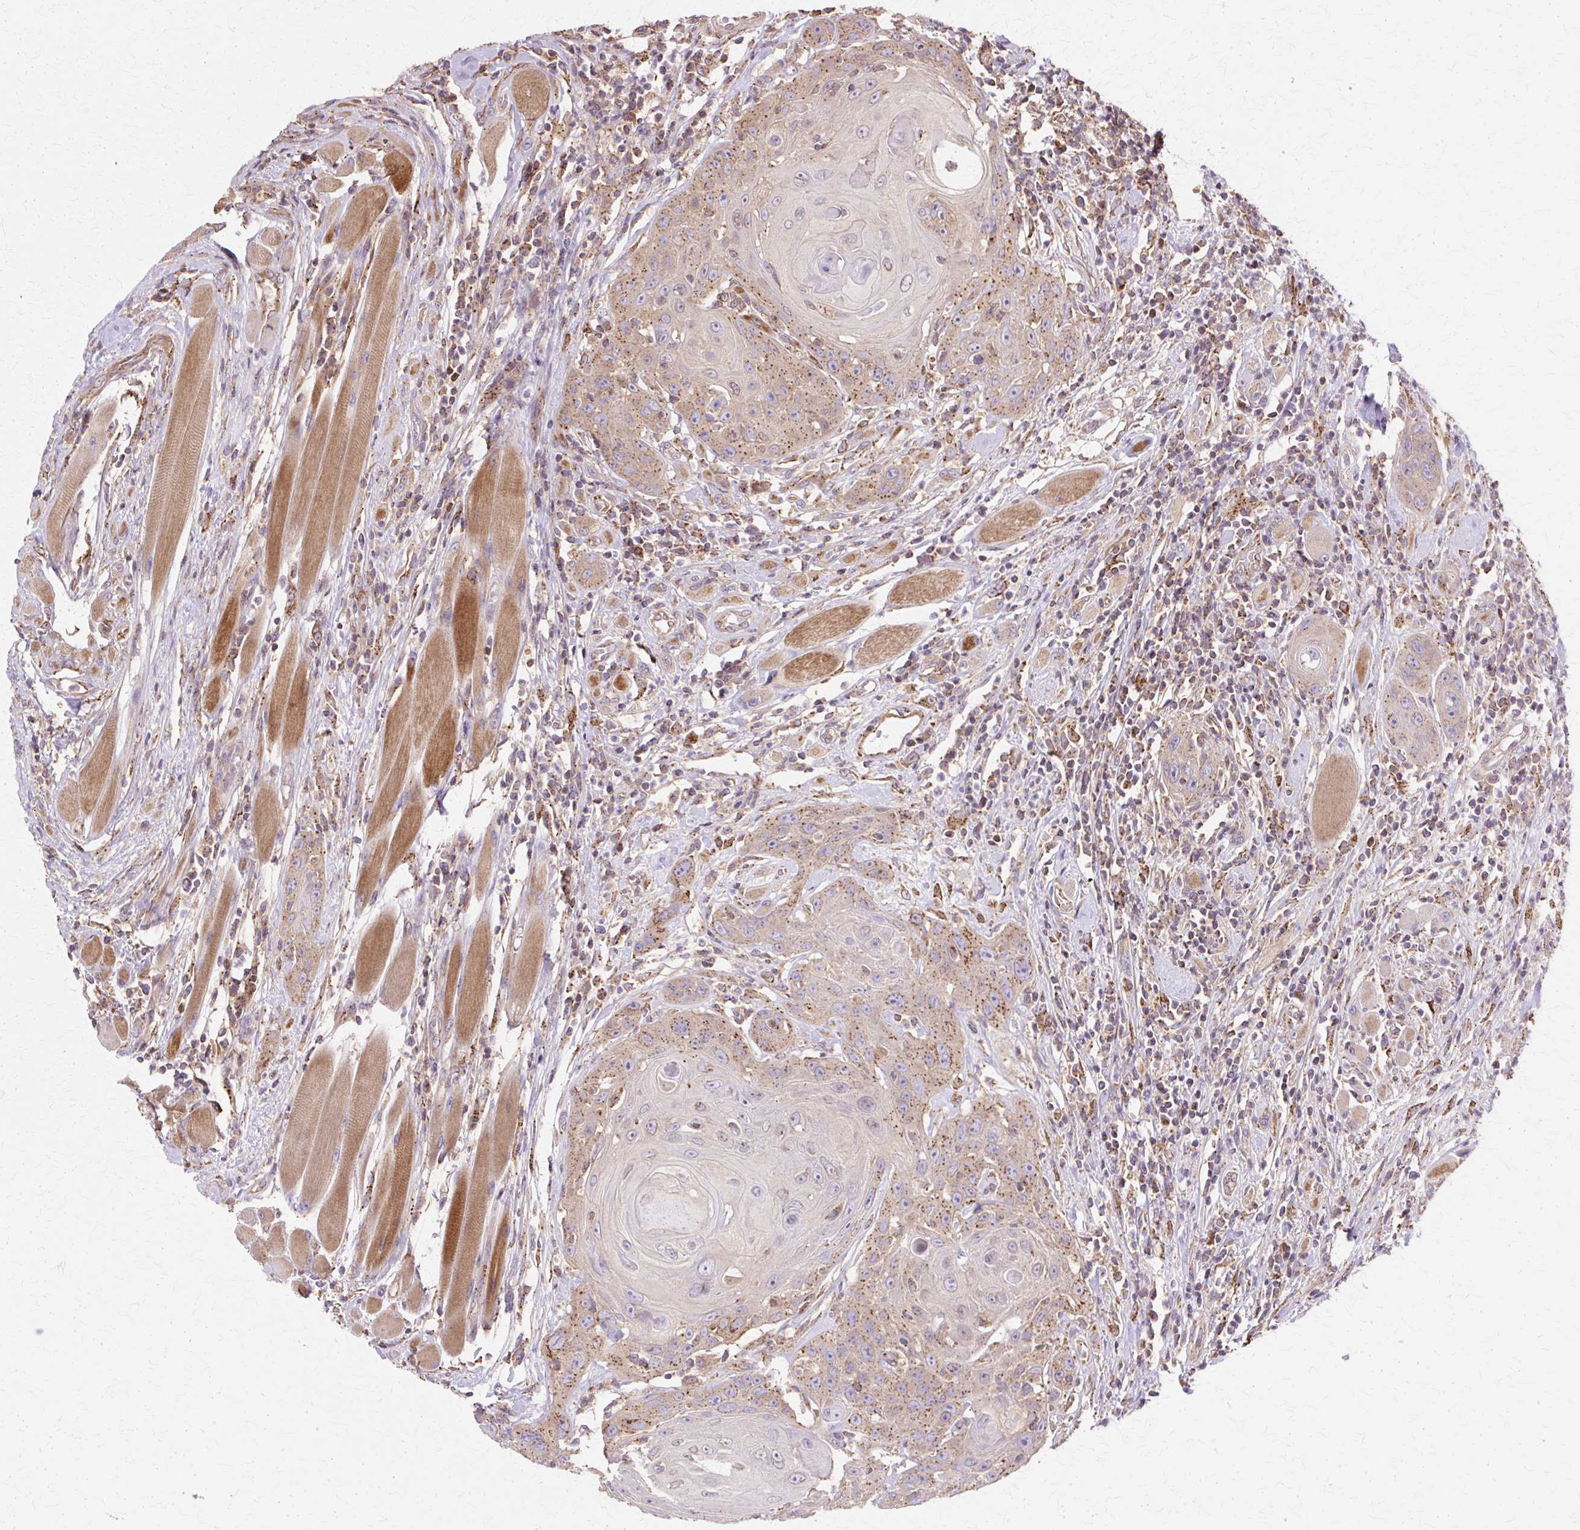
{"staining": {"intensity": "moderate", "quantity": "25%-75%", "location": "cytoplasmic/membranous"}, "tissue": "head and neck cancer", "cell_type": "Tumor cells", "image_type": "cancer", "snomed": [{"axis": "morphology", "description": "Squamous cell carcinoma, NOS"}, {"axis": "topography", "description": "Head-Neck"}], "caption": "Immunohistochemical staining of human squamous cell carcinoma (head and neck) reveals moderate cytoplasmic/membranous protein positivity in about 25%-75% of tumor cells.", "gene": "COPB1", "patient": {"sex": "female", "age": 59}}